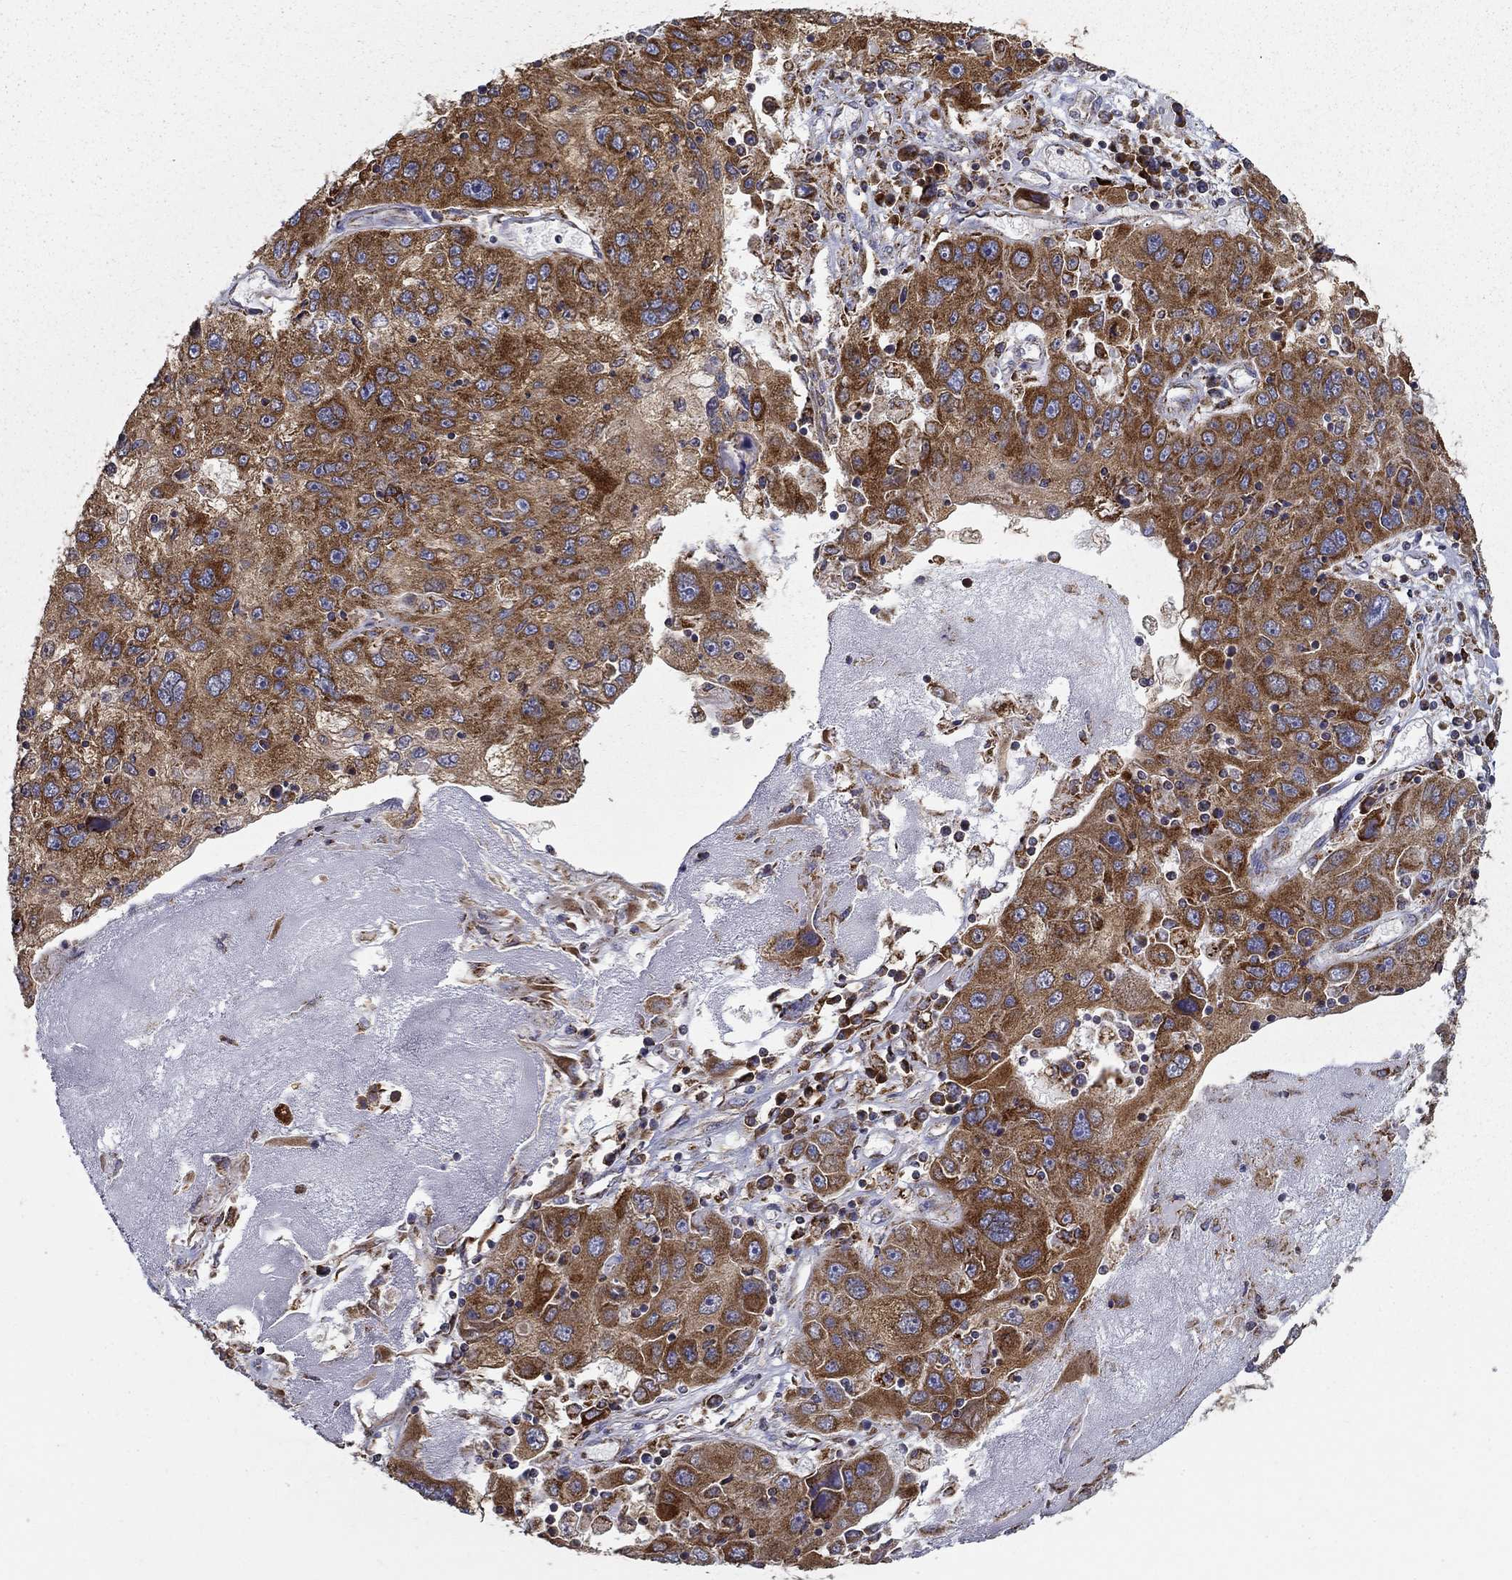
{"staining": {"intensity": "strong", "quantity": ">75%", "location": "cytoplasmic/membranous"}, "tissue": "stomach cancer", "cell_type": "Tumor cells", "image_type": "cancer", "snomed": [{"axis": "morphology", "description": "Adenocarcinoma, NOS"}, {"axis": "topography", "description": "Stomach"}], "caption": "Stomach cancer (adenocarcinoma) stained with DAB IHC reveals high levels of strong cytoplasmic/membranous expression in approximately >75% of tumor cells.", "gene": "PRDX4", "patient": {"sex": "male", "age": 56}}